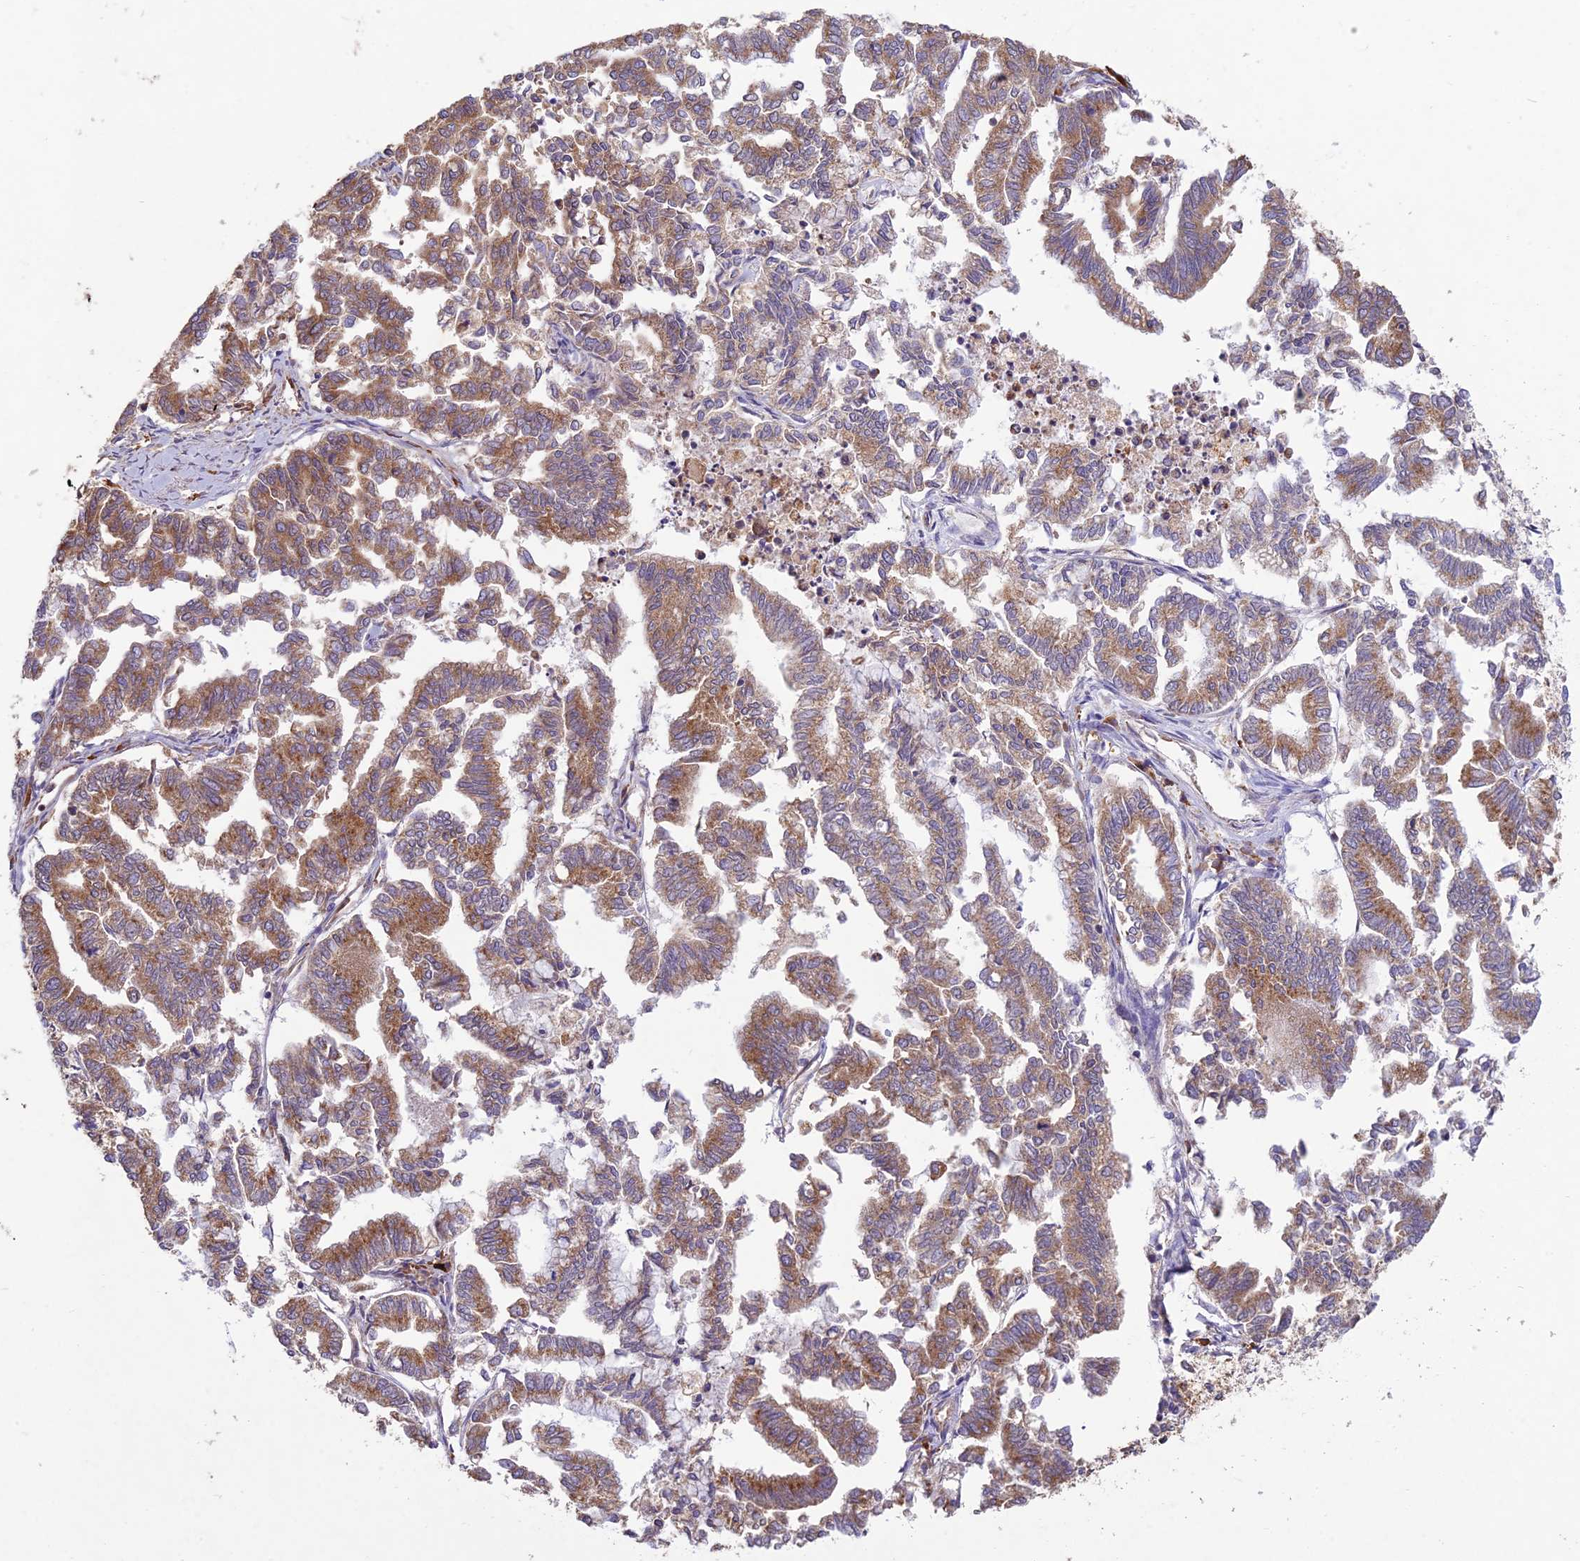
{"staining": {"intensity": "moderate", "quantity": ">75%", "location": "cytoplasmic/membranous"}, "tissue": "endometrial cancer", "cell_type": "Tumor cells", "image_type": "cancer", "snomed": [{"axis": "morphology", "description": "Adenocarcinoma, NOS"}, {"axis": "topography", "description": "Endometrium"}], "caption": "Immunohistochemistry (IHC) of human endometrial adenocarcinoma exhibits medium levels of moderate cytoplasmic/membranous staining in approximately >75% of tumor cells.", "gene": "NXNL2", "patient": {"sex": "female", "age": 79}}